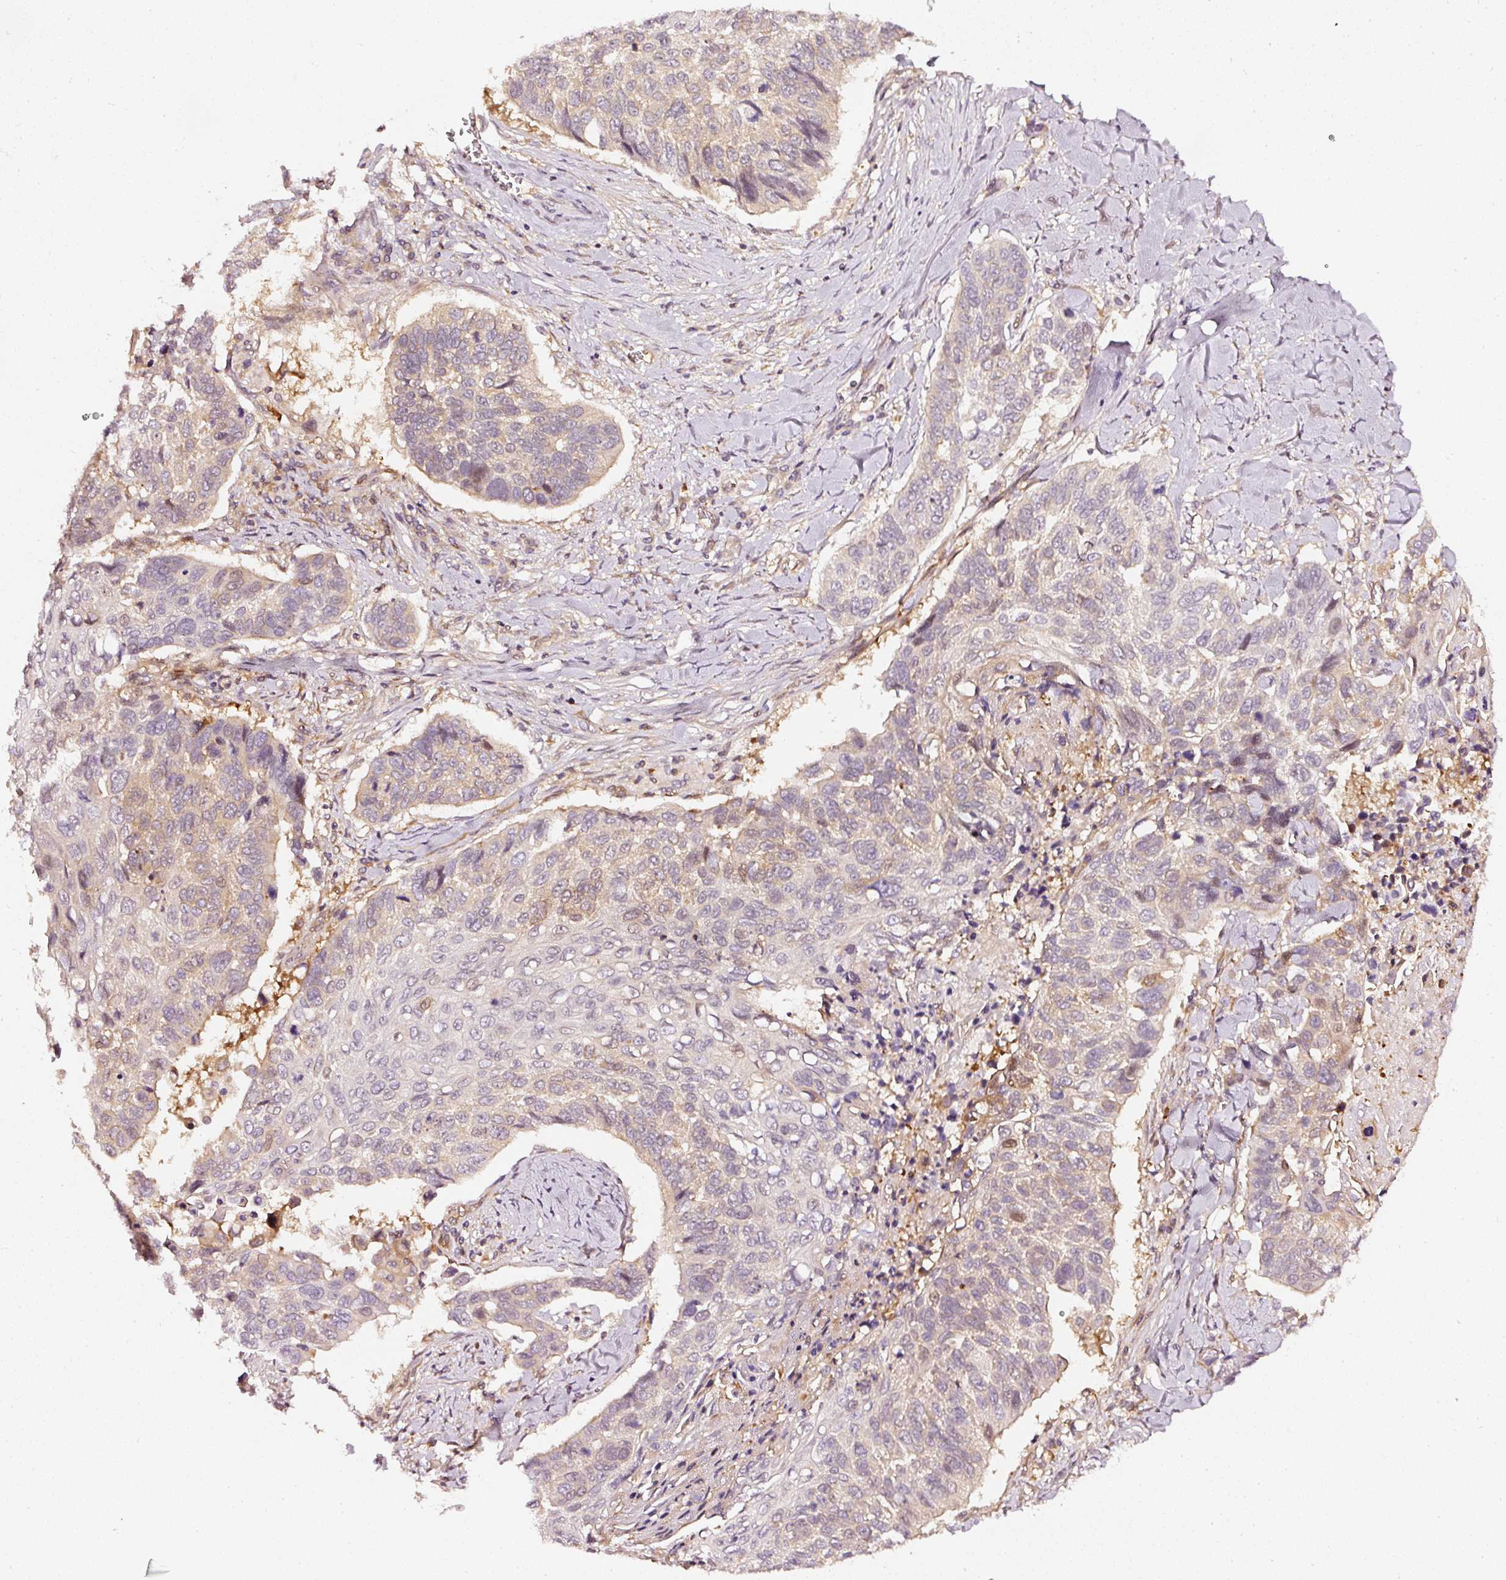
{"staining": {"intensity": "moderate", "quantity": "<25%", "location": "cytoplasmic/membranous,nuclear"}, "tissue": "lung cancer", "cell_type": "Tumor cells", "image_type": "cancer", "snomed": [{"axis": "morphology", "description": "Squamous cell carcinoma, NOS"}, {"axis": "topography", "description": "Lung"}], "caption": "Immunohistochemical staining of human lung cancer demonstrates low levels of moderate cytoplasmic/membranous and nuclear positivity in about <25% of tumor cells.", "gene": "ASMTL", "patient": {"sex": "male", "age": 62}}